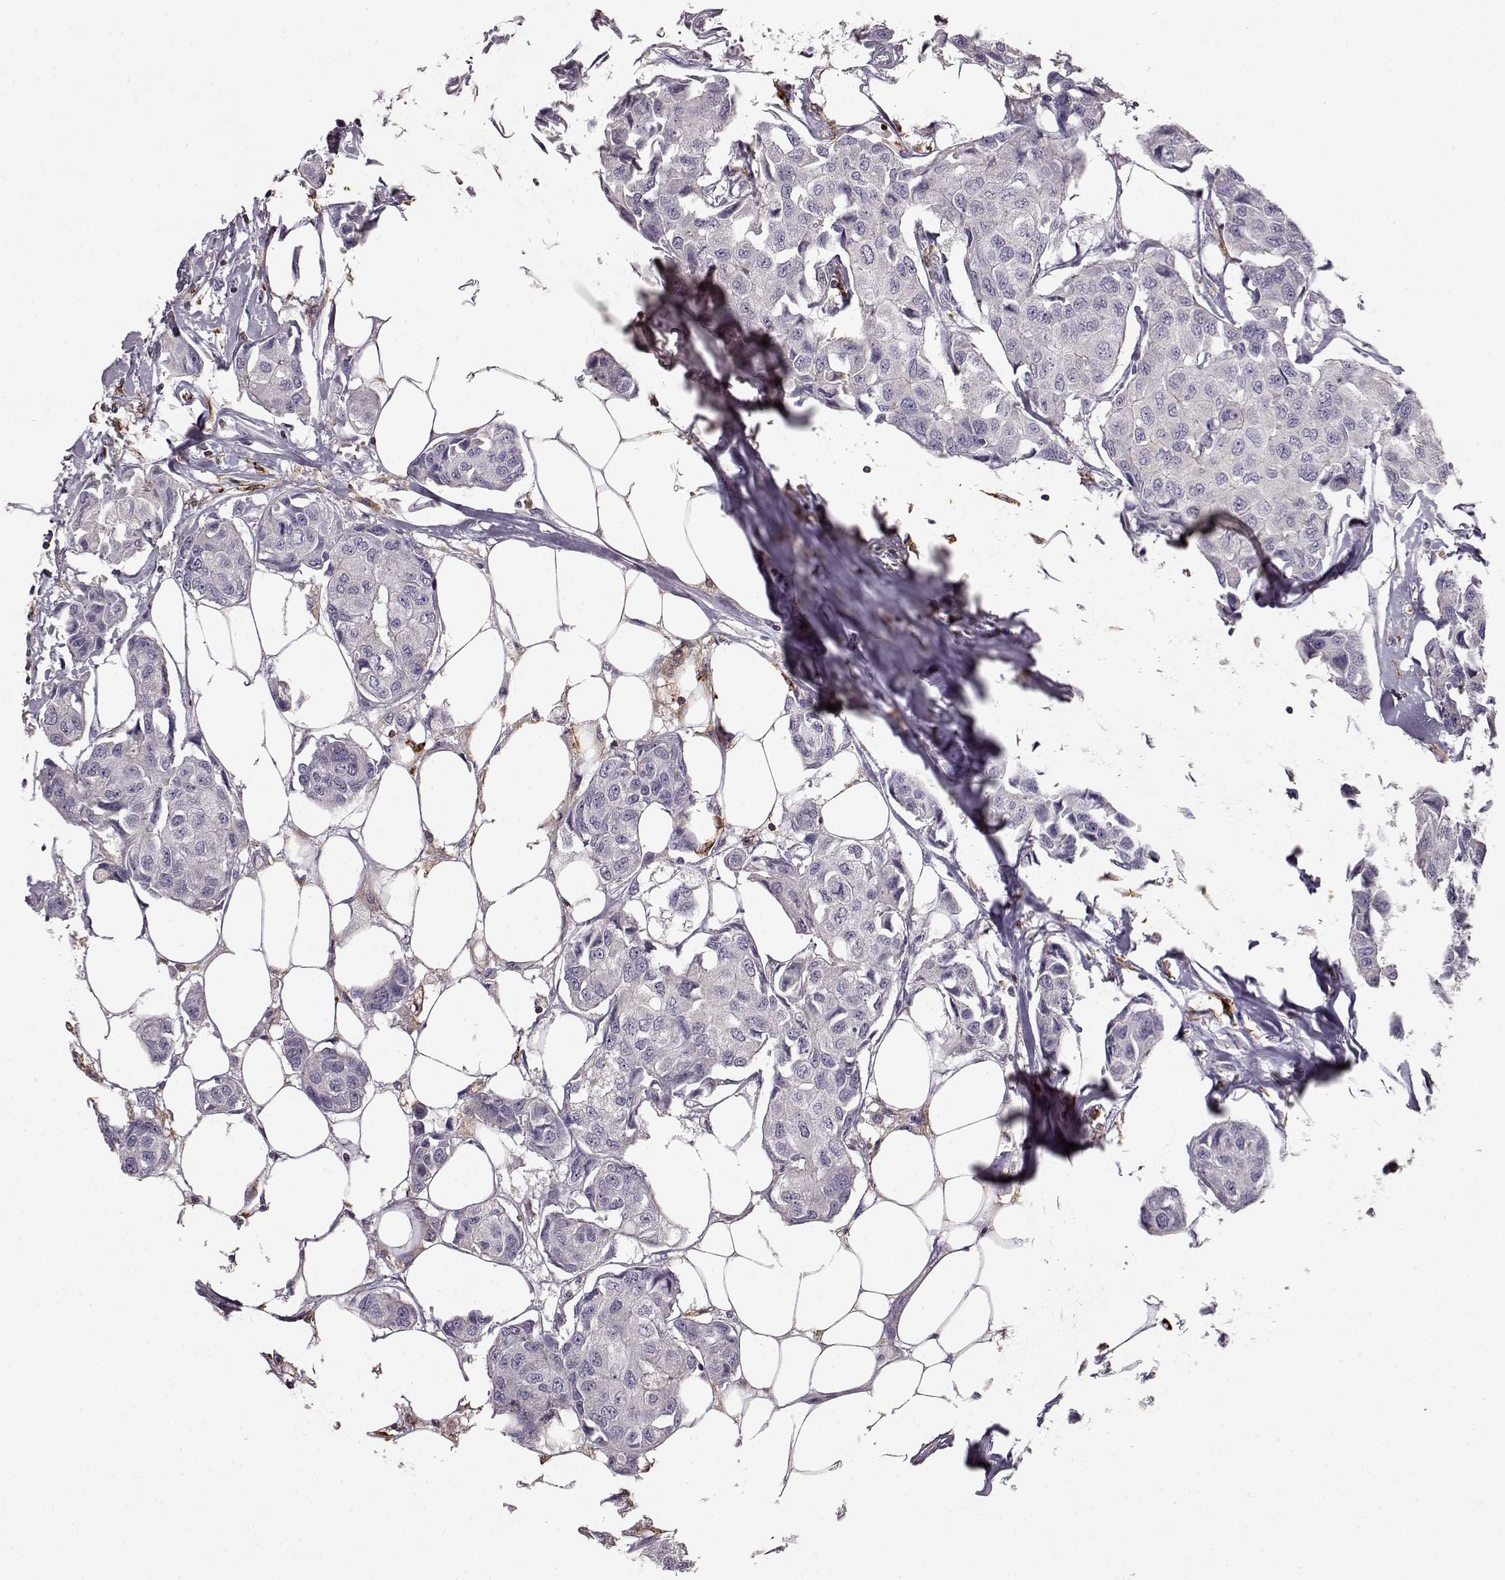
{"staining": {"intensity": "negative", "quantity": "none", "location": "none"}, "tissue": "breast cancer", "cell_type": "Tumor cells", "image_type": "cancer", "snomed": [{"axis": "morphology", "description": "Duct carcinoma"}, {"axis": "topography", "description": "Breast"}, {"axis": "topography", "description": "Lymph node"}], "caption": "High magnification brightfield microscopy of breast cancer stained with DAB (brown) and counterstained with hematoxylin (blue): tumor cells show no significant positivity.", "gene": "CCNF", "patient": {"sex": "female", "age": 80}}